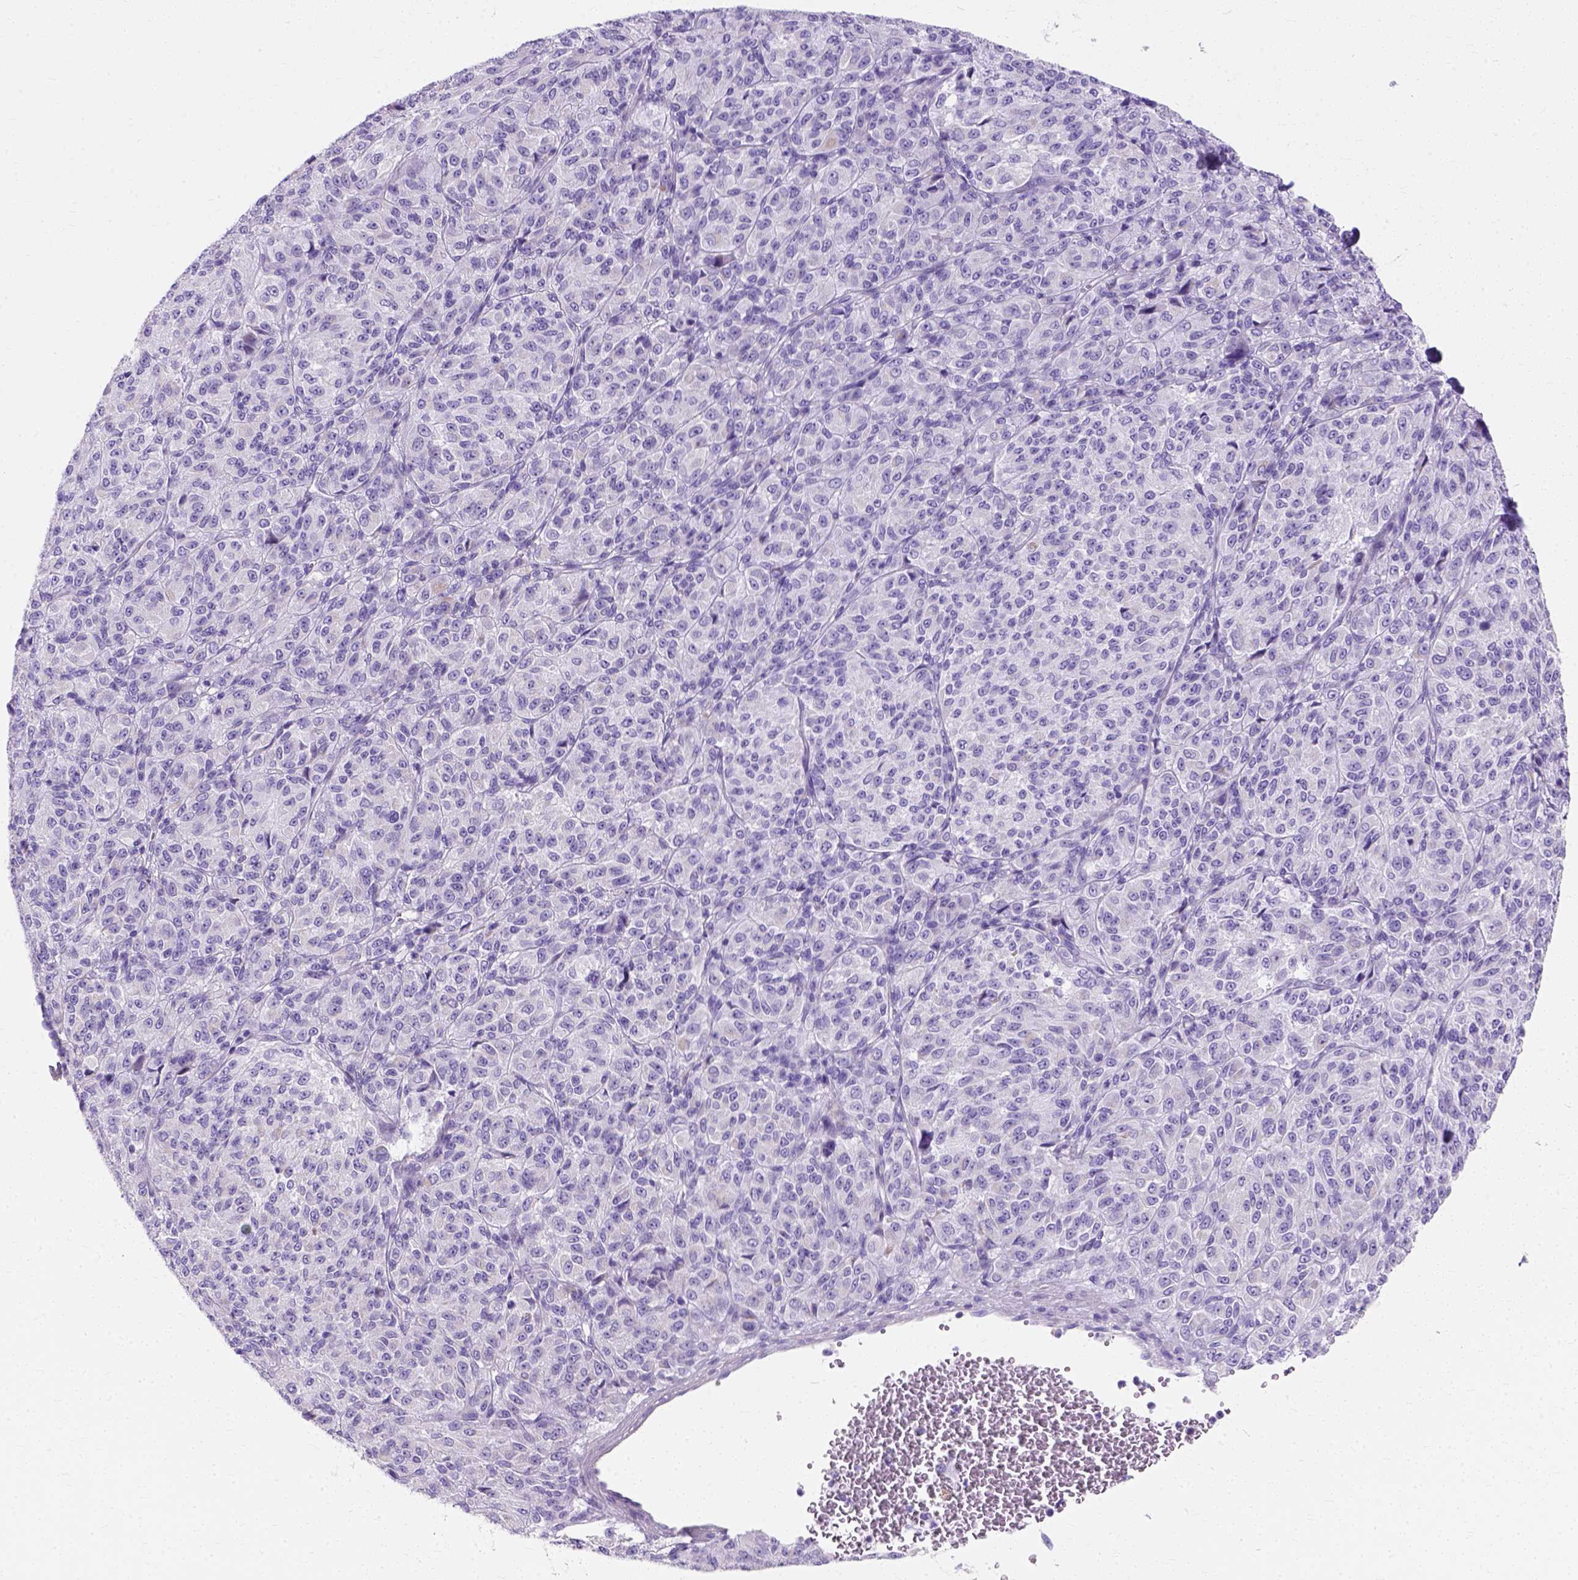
{"staining": {"intensity": "negative", "quantity": "none", "location": "none"}, "tissue": "melanoma", "cell_type": "Tumor cells", "image_type": "cancer", "snomed": [{"axis": "morphology", "description": "Malignant melanoma, Metastatic site"}, {"axis": "topography", "description": "Brain"}], "caption": "Immunohistochemistry (IHC) histopathology image of malignant melanoma (metastatic site) stained for a protein (brown), which displays no staining in tumor cells.", "gene": "MYH15", "patient": {"sex": "female", "age": 56}}